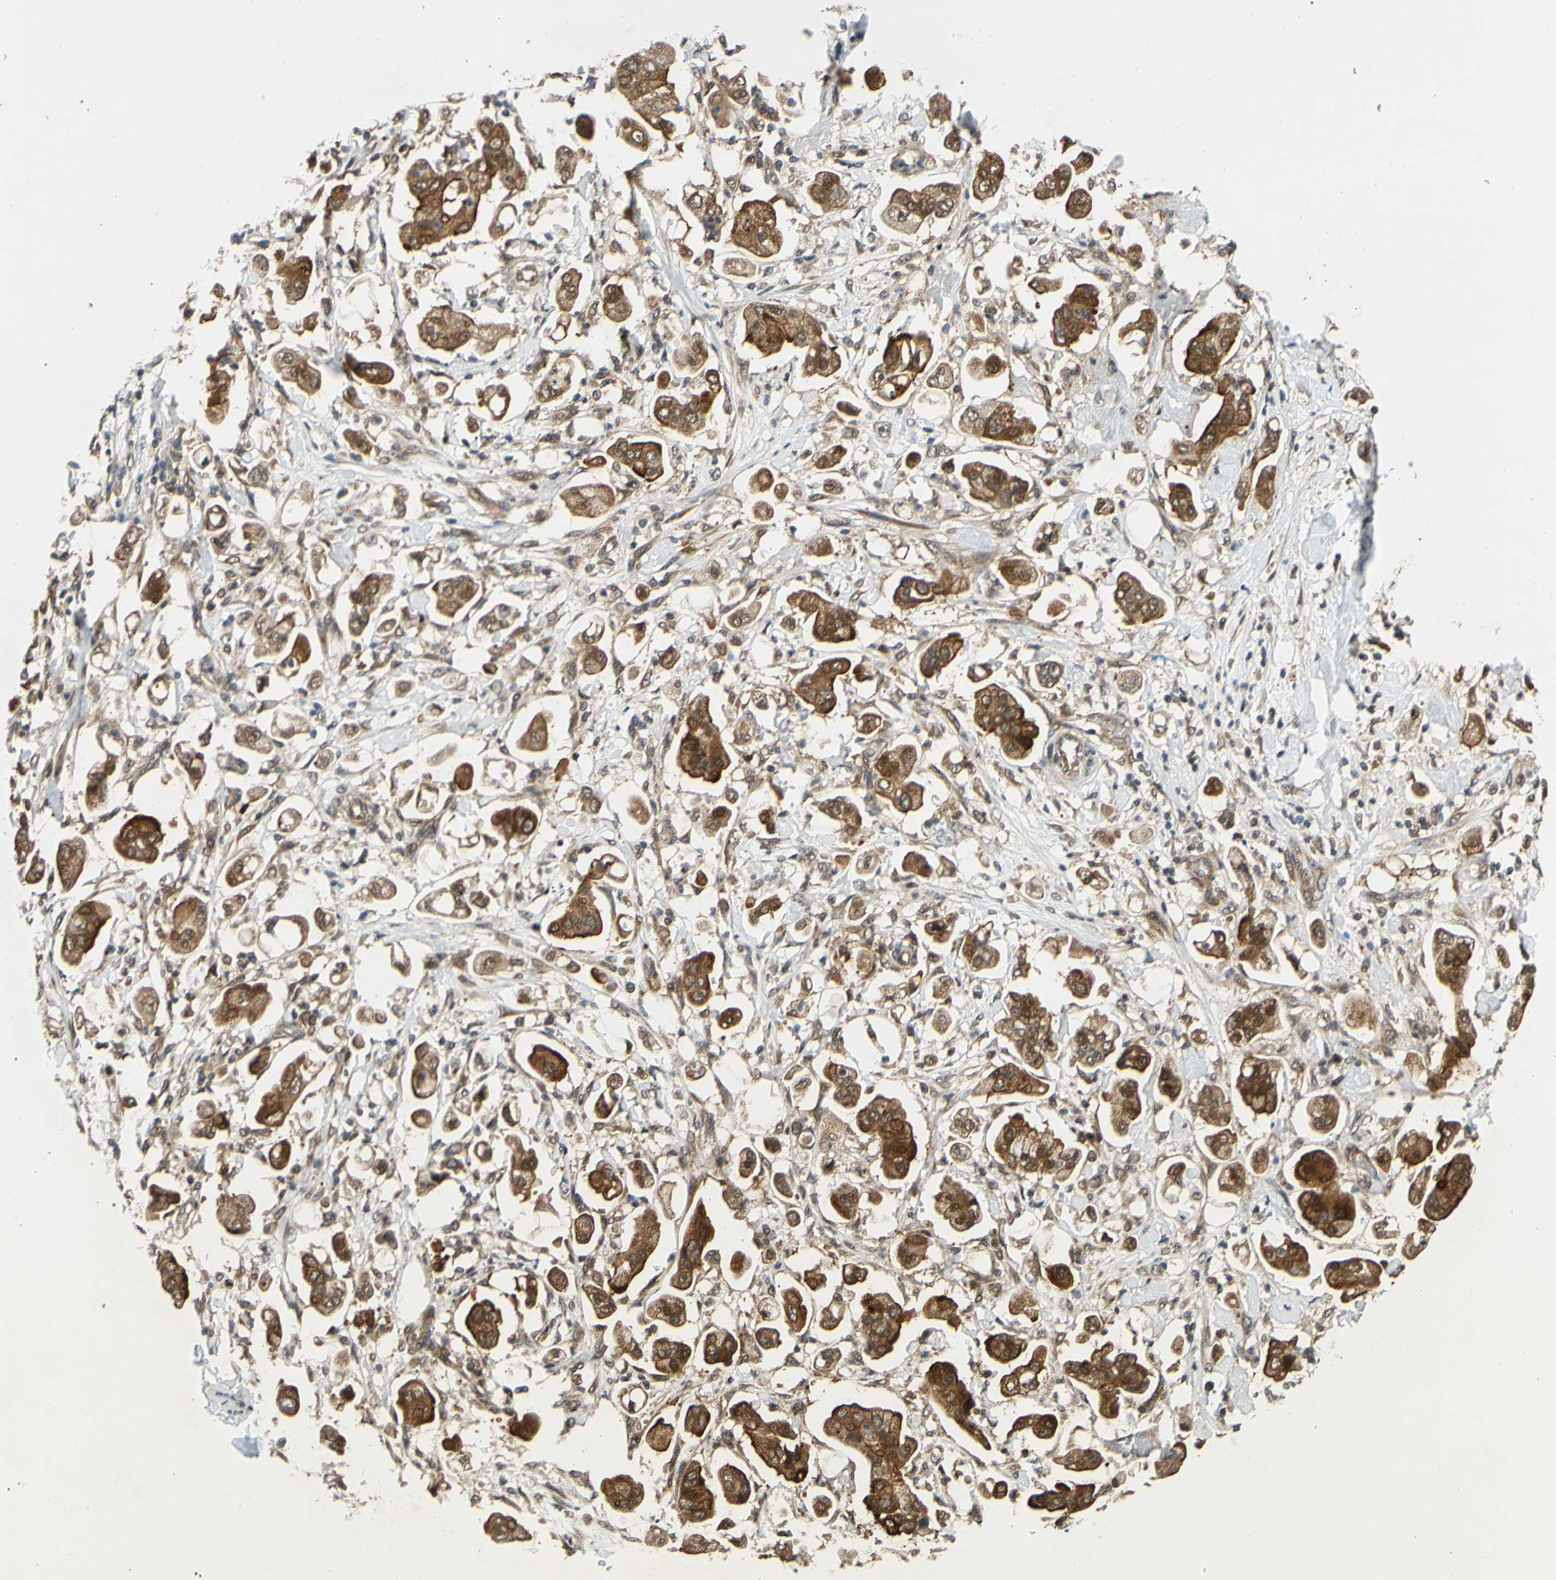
{"staining": {"intensity": "moderate", "quantity": ">75%", "location": "cytoplasmic/membranous"}, "tissue": "stomach cancer", "cell_type": "Tumor cells", "image_type": "cancer", "snomed": [{"axis": "morphology", "description": "Adenocarcinoma, NOS"}, {"axis": "topography", "description": "Stomach"}], "caption": "Immunohistochemical staining of human stomach adenocarcinoma demonstrates medium levels of moderate cytoplasmic/membranous protein expression in approximately >75% of tumor cells. (DAB = brown stain, brightfield microscopy at high magnification).", "gene": "ABCC8", "patient": {"sex": "male", "age": 62}}